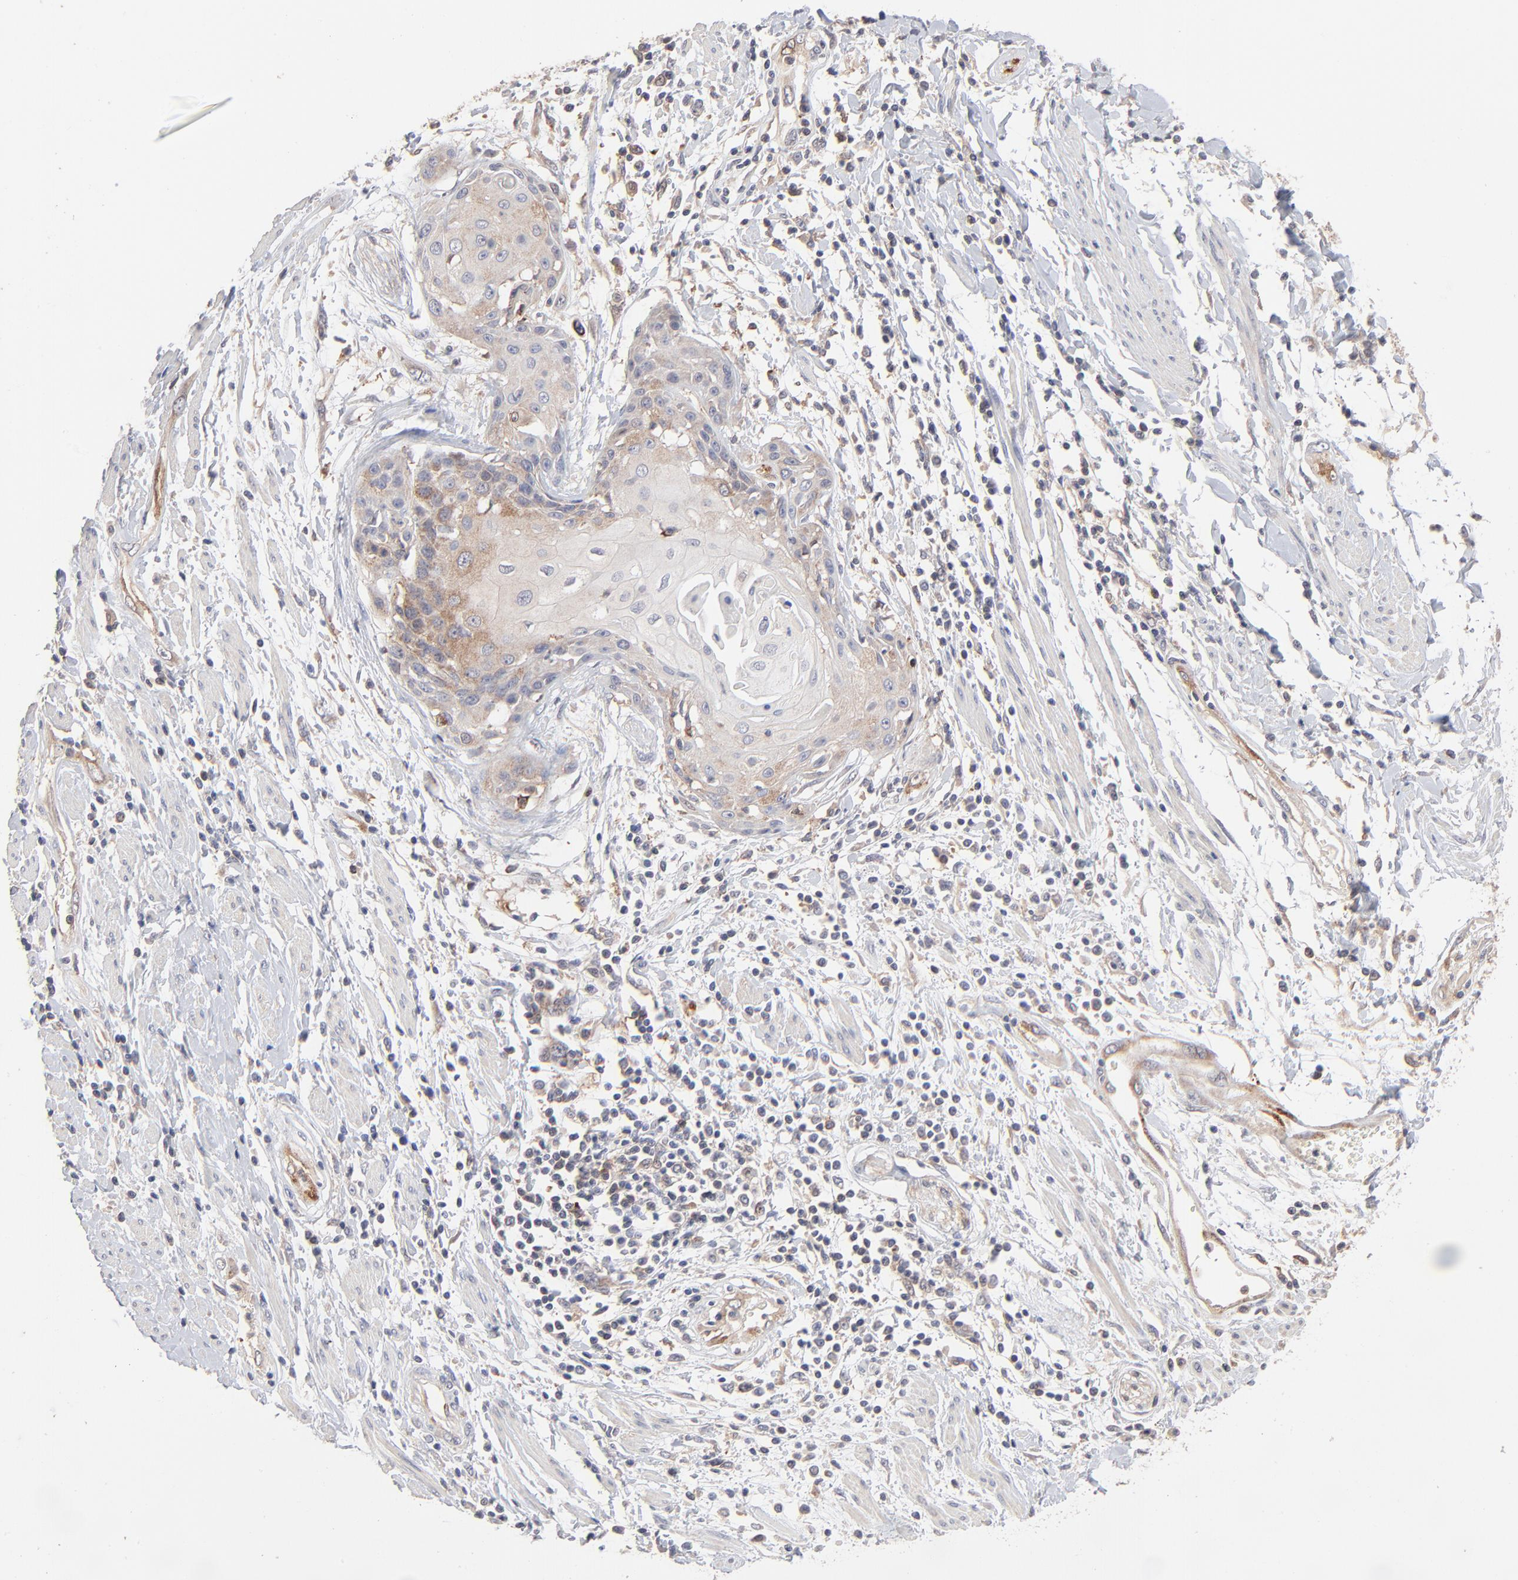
{"staining": {"intensity": "moderate", "quantity": "25%-75%", "location": "cytoplasmic/membranous"}, "tissue": "cervical cancer", "cell_type": "Tumor cells", "image_type": "cancer", "snomed": [{"axis": "morphology", "description": "Squamous cell carcinoma, NOS"}, {"axis": "topography", "description": "Cervix"}], "caption": "This micrograph demonstrates squamous cell carcinoma (cervical) stained with immunohistochemistry (IHC) to label a protein in brown. The cytoplasmic/membranous of tumor cells show moderate positivity for the protein. Nuclei are counter-stained blue.", "gene": "IVNS1ABP", "patient": {"sex": "female", "age": 57}}